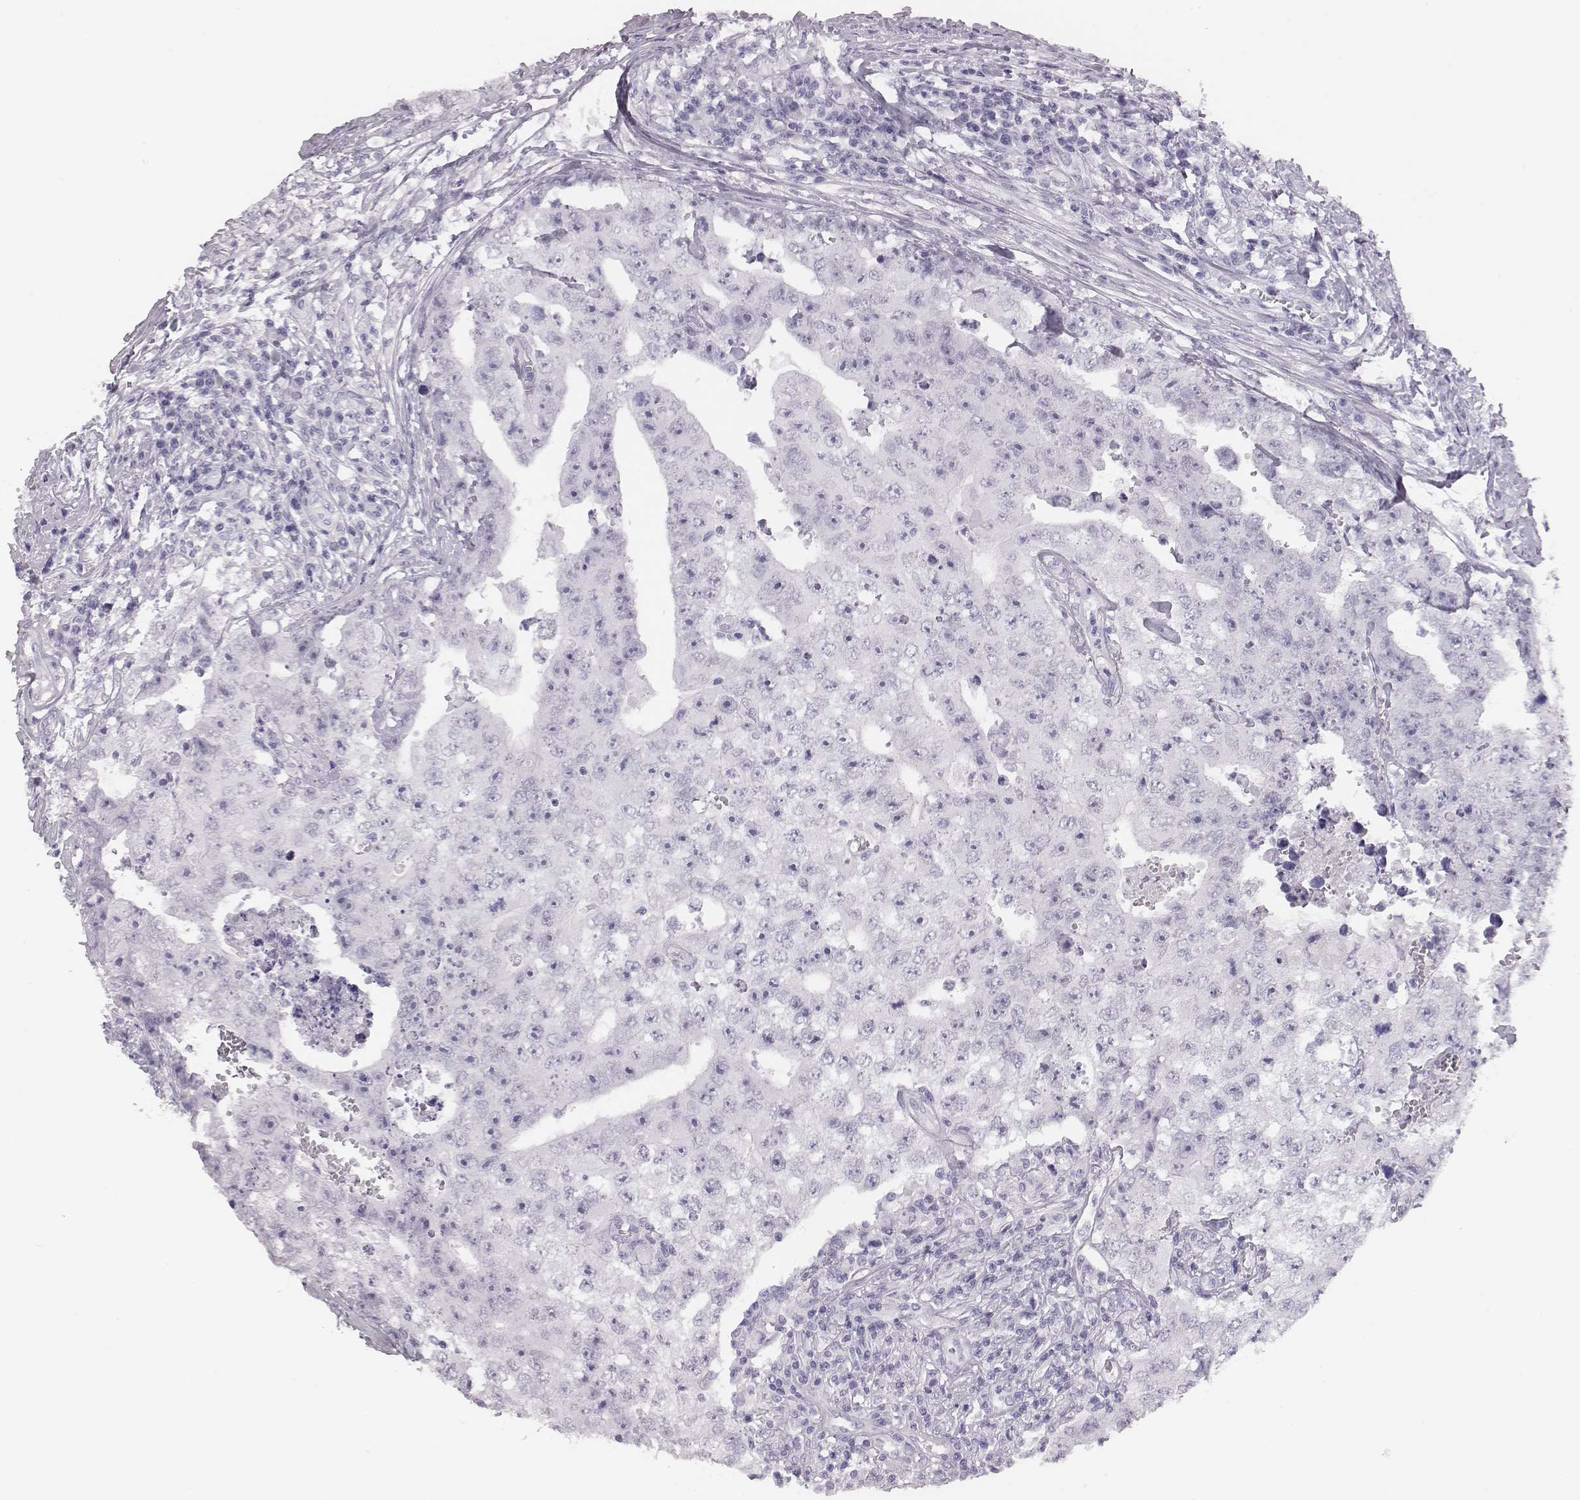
{"staining": {"intensity": "negative", "quantity": "none", "location": "none"}, "tissue": "testis cancer", "cell_type": "Tumor cells", "image_type": "cancer", "snomed": [{"axis": "morphology", "description": "Carcinoma, Embryonal, NOS"}, {"axis": "topography", "description": "Testis"}], "caption": "An immunohistochemistry (IHC) image of testis cancer is shown. There is no staining in tumor cells of testis cancer.", "gene": "H1-6", "patient": {"sex": "male", "age": 36}}